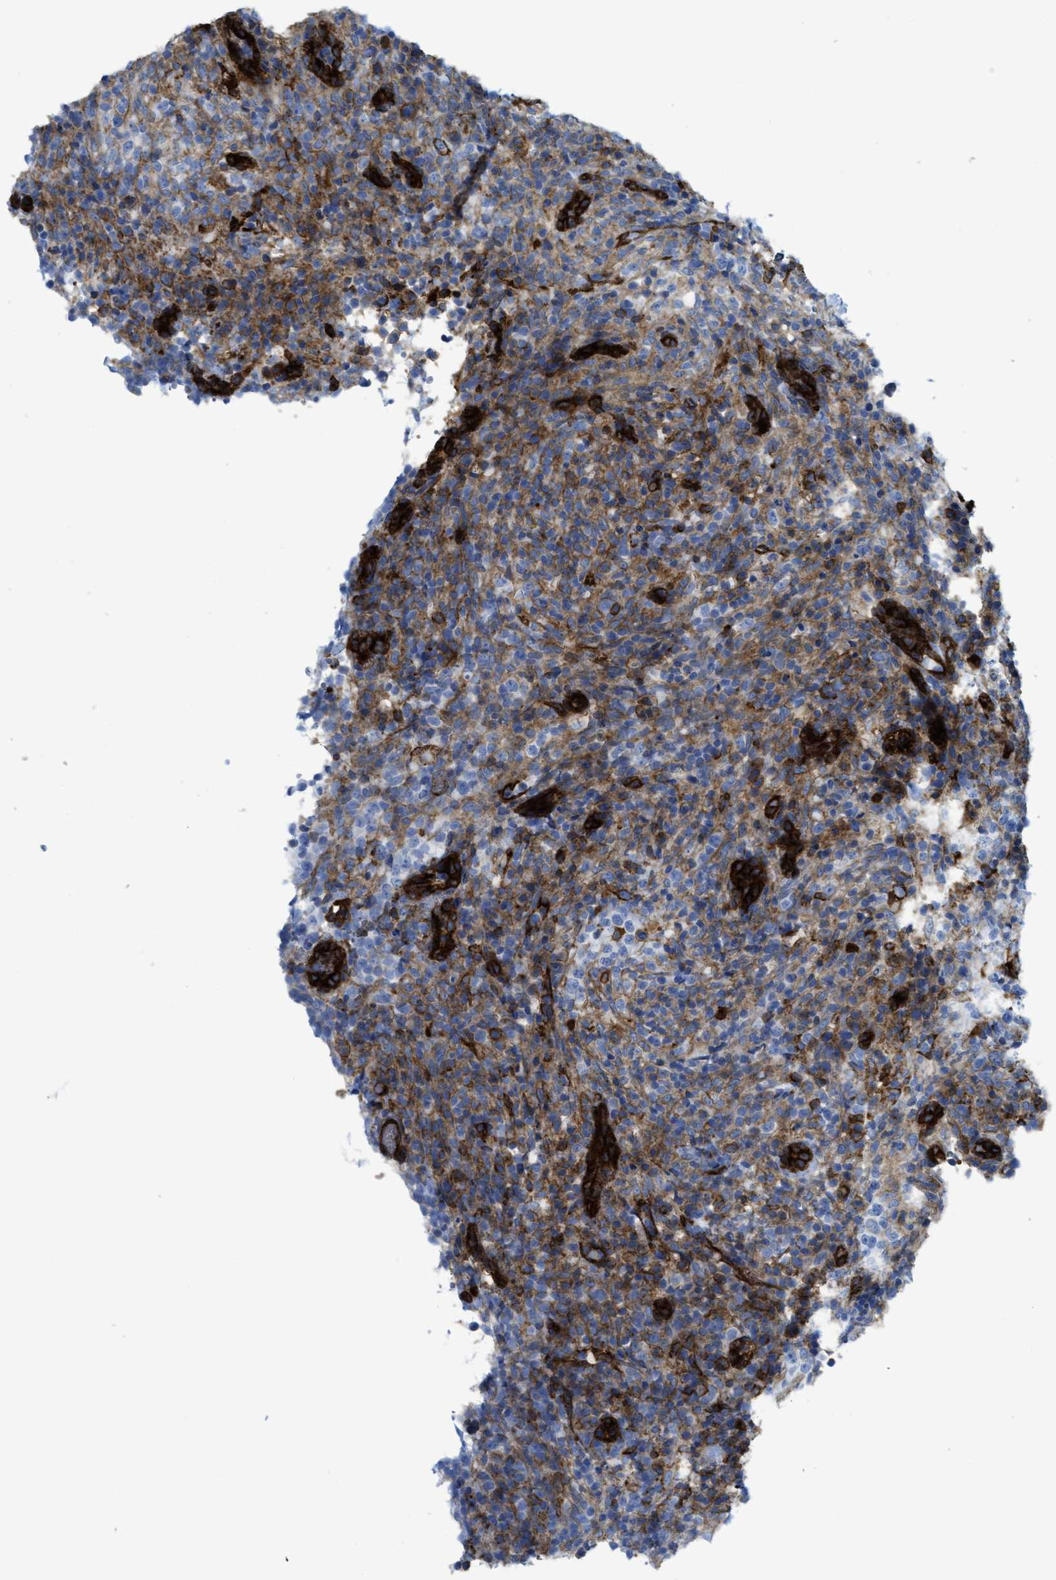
{"staining": {"intensity": "moderate", "quantity": "25%-75%", "location": "cytoplasmic/membranous"}, "tissue": "lymphoma", "cell_type": "Tumor cells", "image_type": "cancer", "snomed": [{"axis": "morphology", "description": "Malignant lymphoma, non-Hodgkin's type, High grade"}, {"axis": "topography", "description": "Lymph node"}], "caption": "Malignant lymphoma, non-Hodgkin's type (high-grade) stained for a protein shows moderate cytoplasmic/membranous positivity in tumor cells.", "gene": "HIP1", "patient": {"sex": "female", "age": 76}}